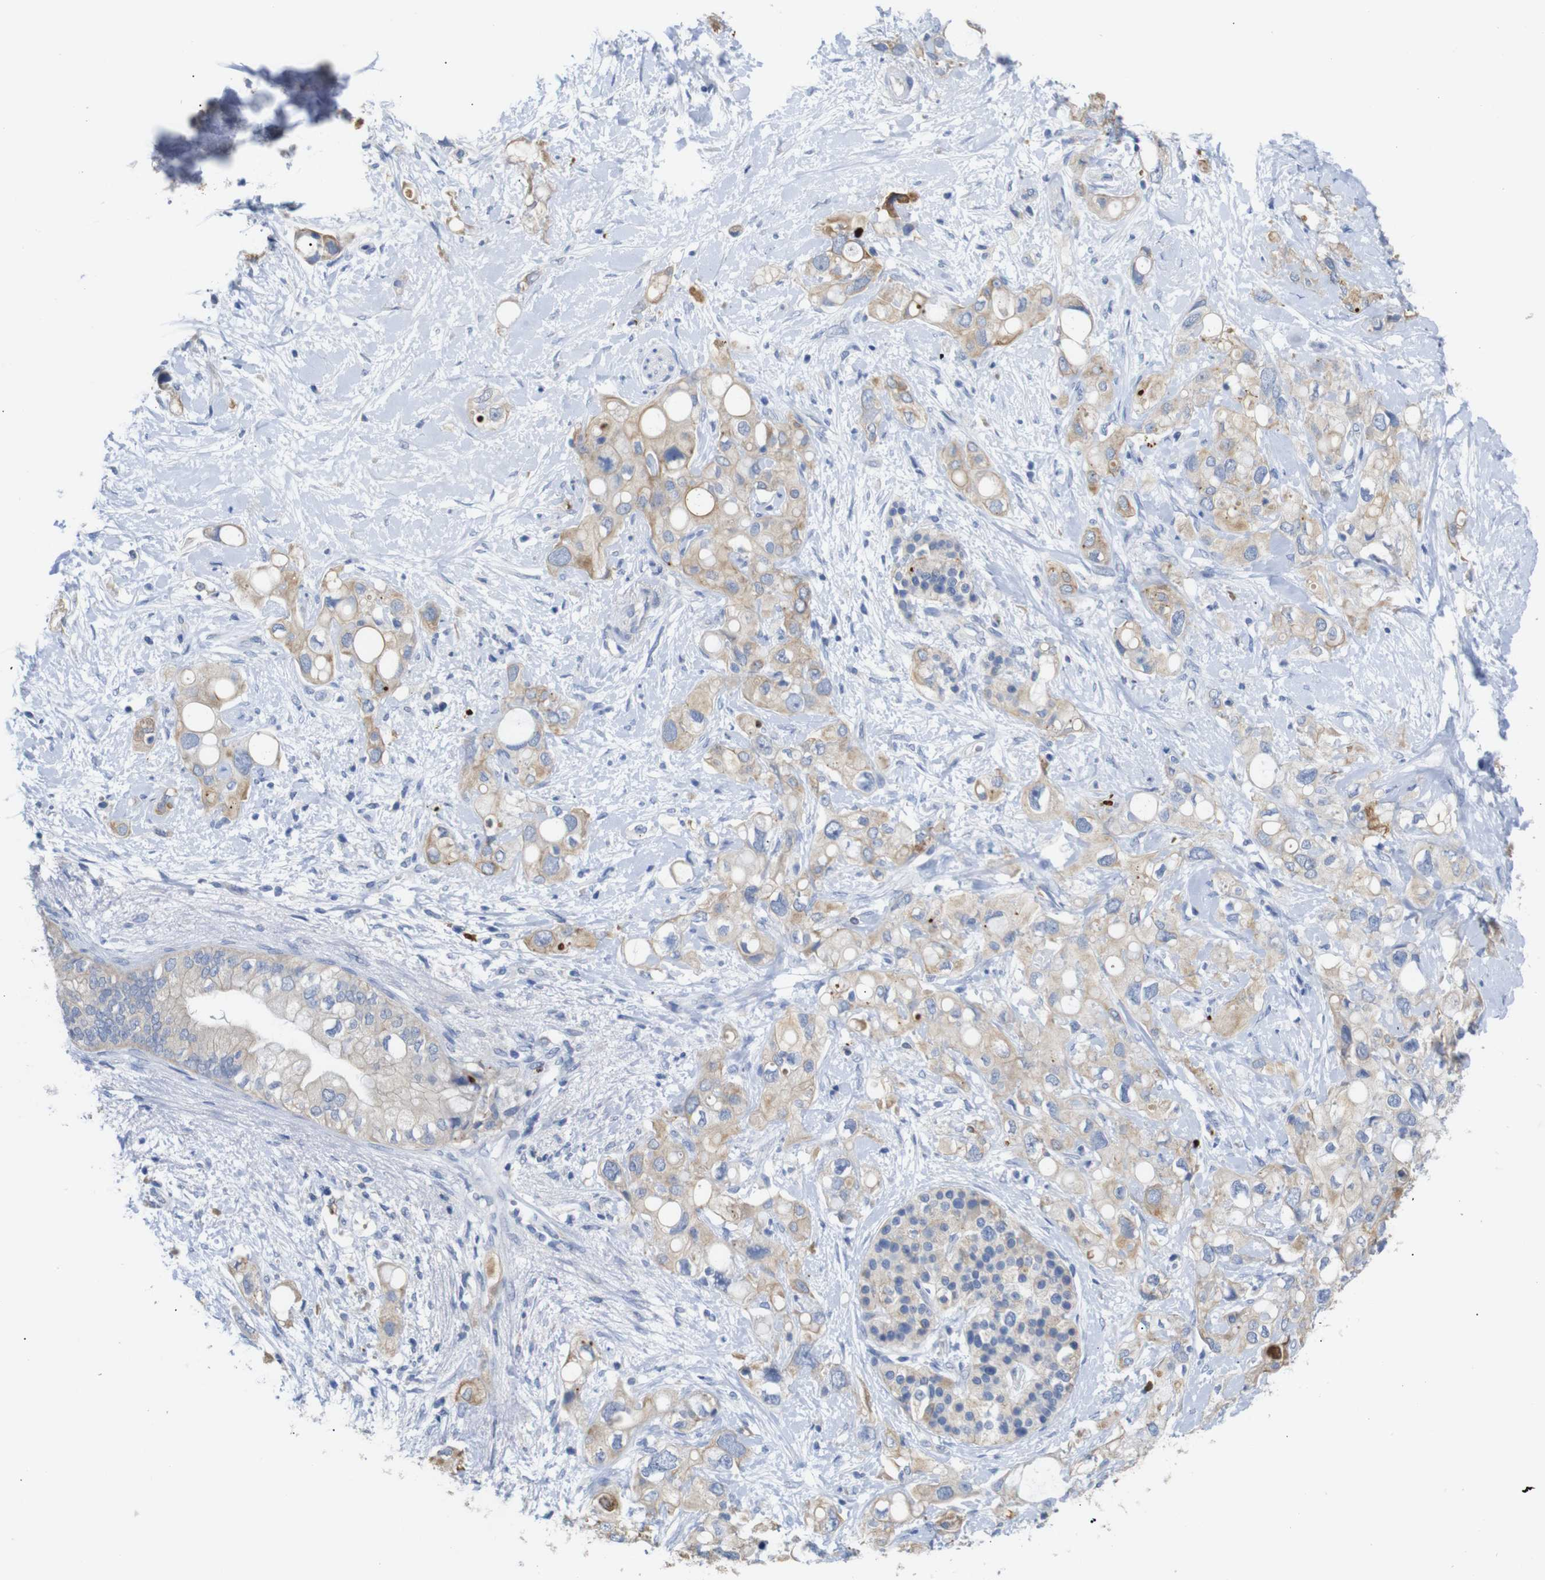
{"staining": {"intensity": "weak", "quantity": "25%-75%", "location": "cytoplasmic/membranous"}, "tissue": "pancreatic cancer", "cell_type": "Tumor cells", "image_type": "cancer", "snomed": [{"axis": "morphology", "description": "Adenocarcinoma, NOS"}, {"axis": "topography", "description": "Pancreas"}], "caption": "Adenocarcinoma (pancreatic) was stained to show a protein in brown. There is low levels of weak cytoplasmic/membranous expression in approximately 25%-75% of tumor cells.", "gene": "ALOX15", "patient": {"sex": "female", "age": 56}}